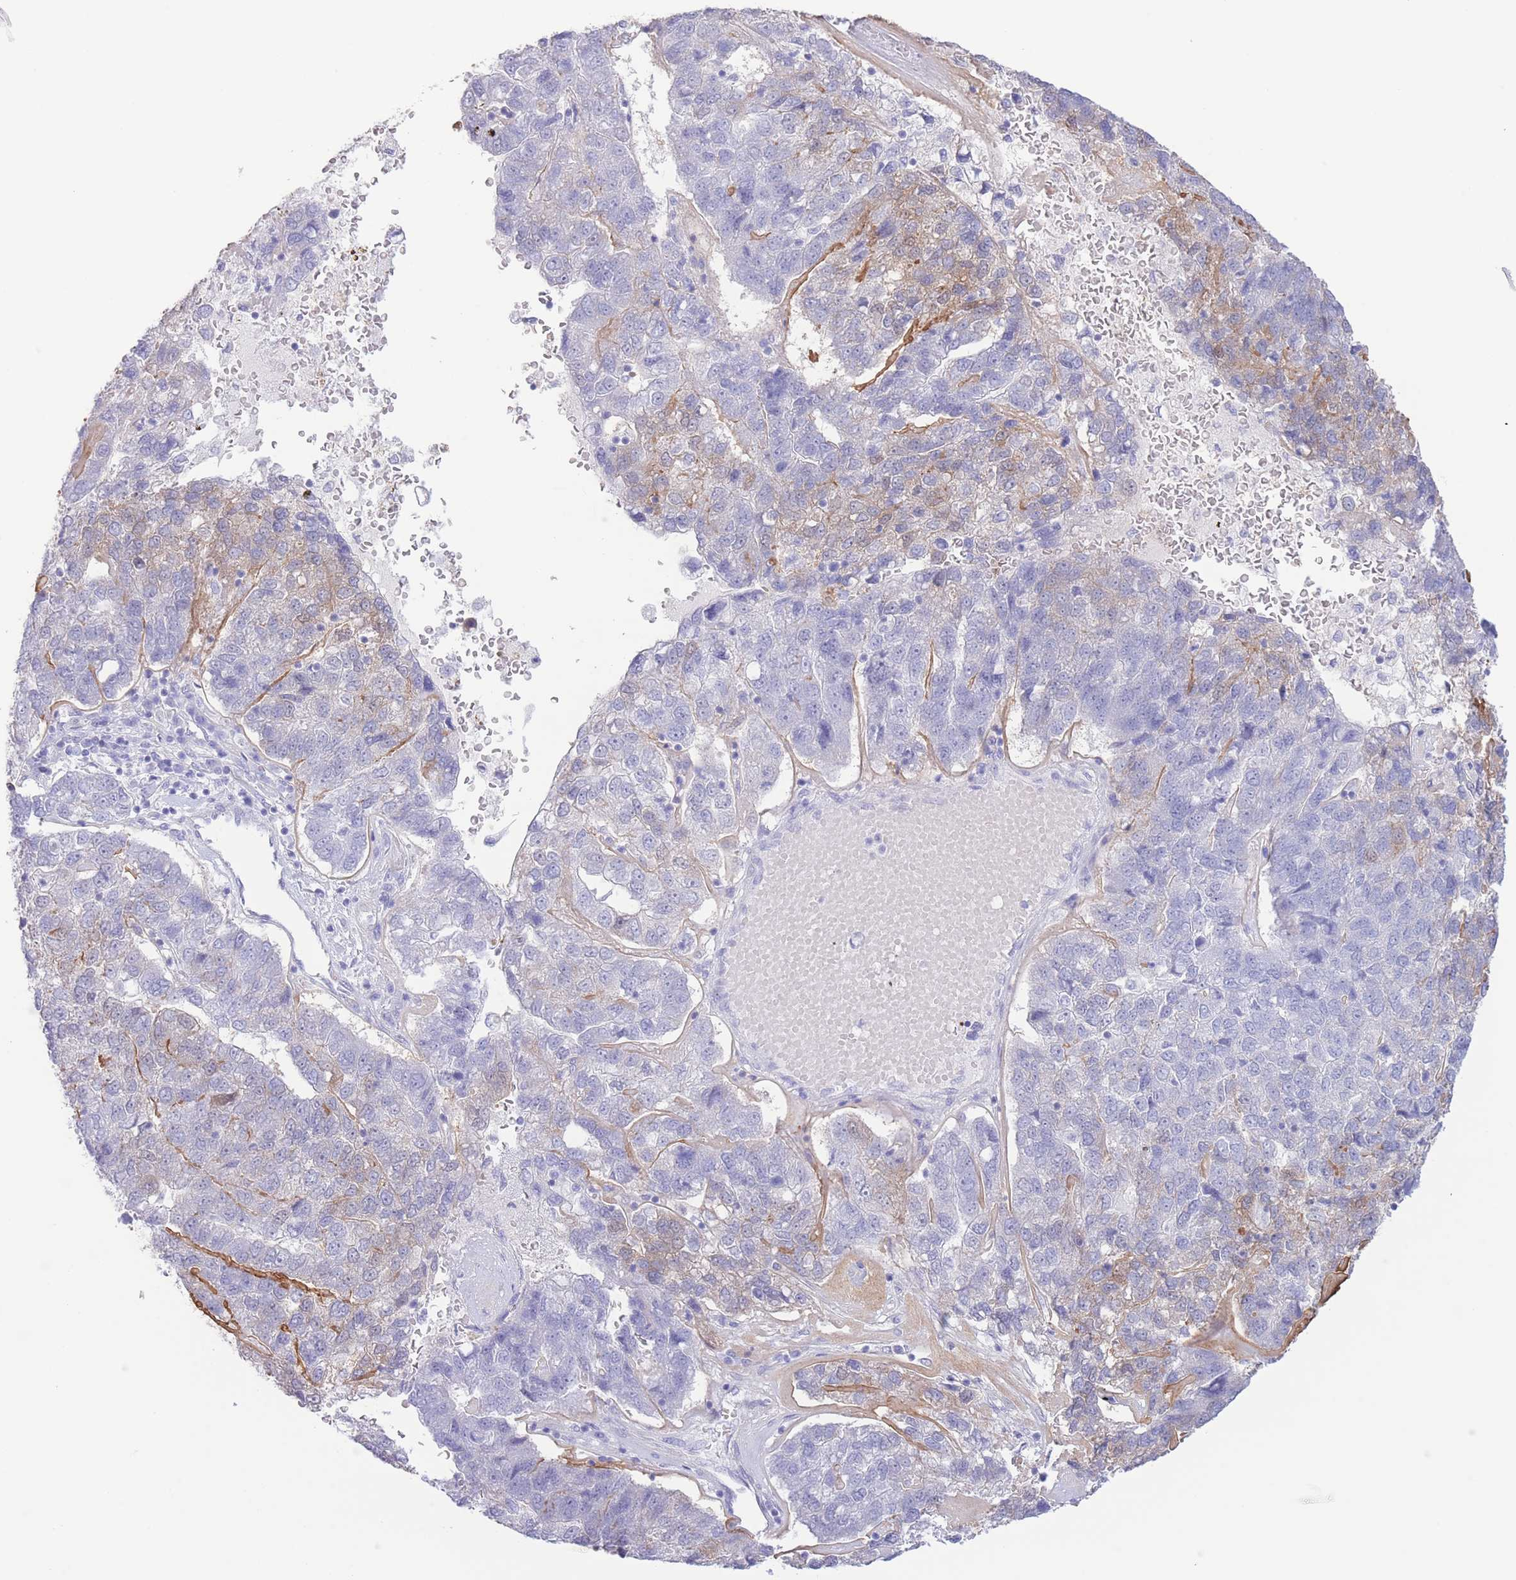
{"staining": {"intensity": "moderate", "quantity": "<25%", "location": "cytoplasmic/membranous"}, "tissue": "pancreatic cancer", "cell_type": "Tumor cells", "image_type": "cancer", "snomed": [{"axis": "morphology", "description": "Adenocarcinoma, NOS"}, {"axis": "topography", "description": "Pancreas"}], "caption": "A high-resolution micrograph shows immunohistochemistry staining of pancreatic cancer (adenocarcinoma), which shows moderate cytoplasmic/membranous staining in about <25% of tumor cells.", "gene": "PKLR", "patient": {"sex": "female", "age": 61}}